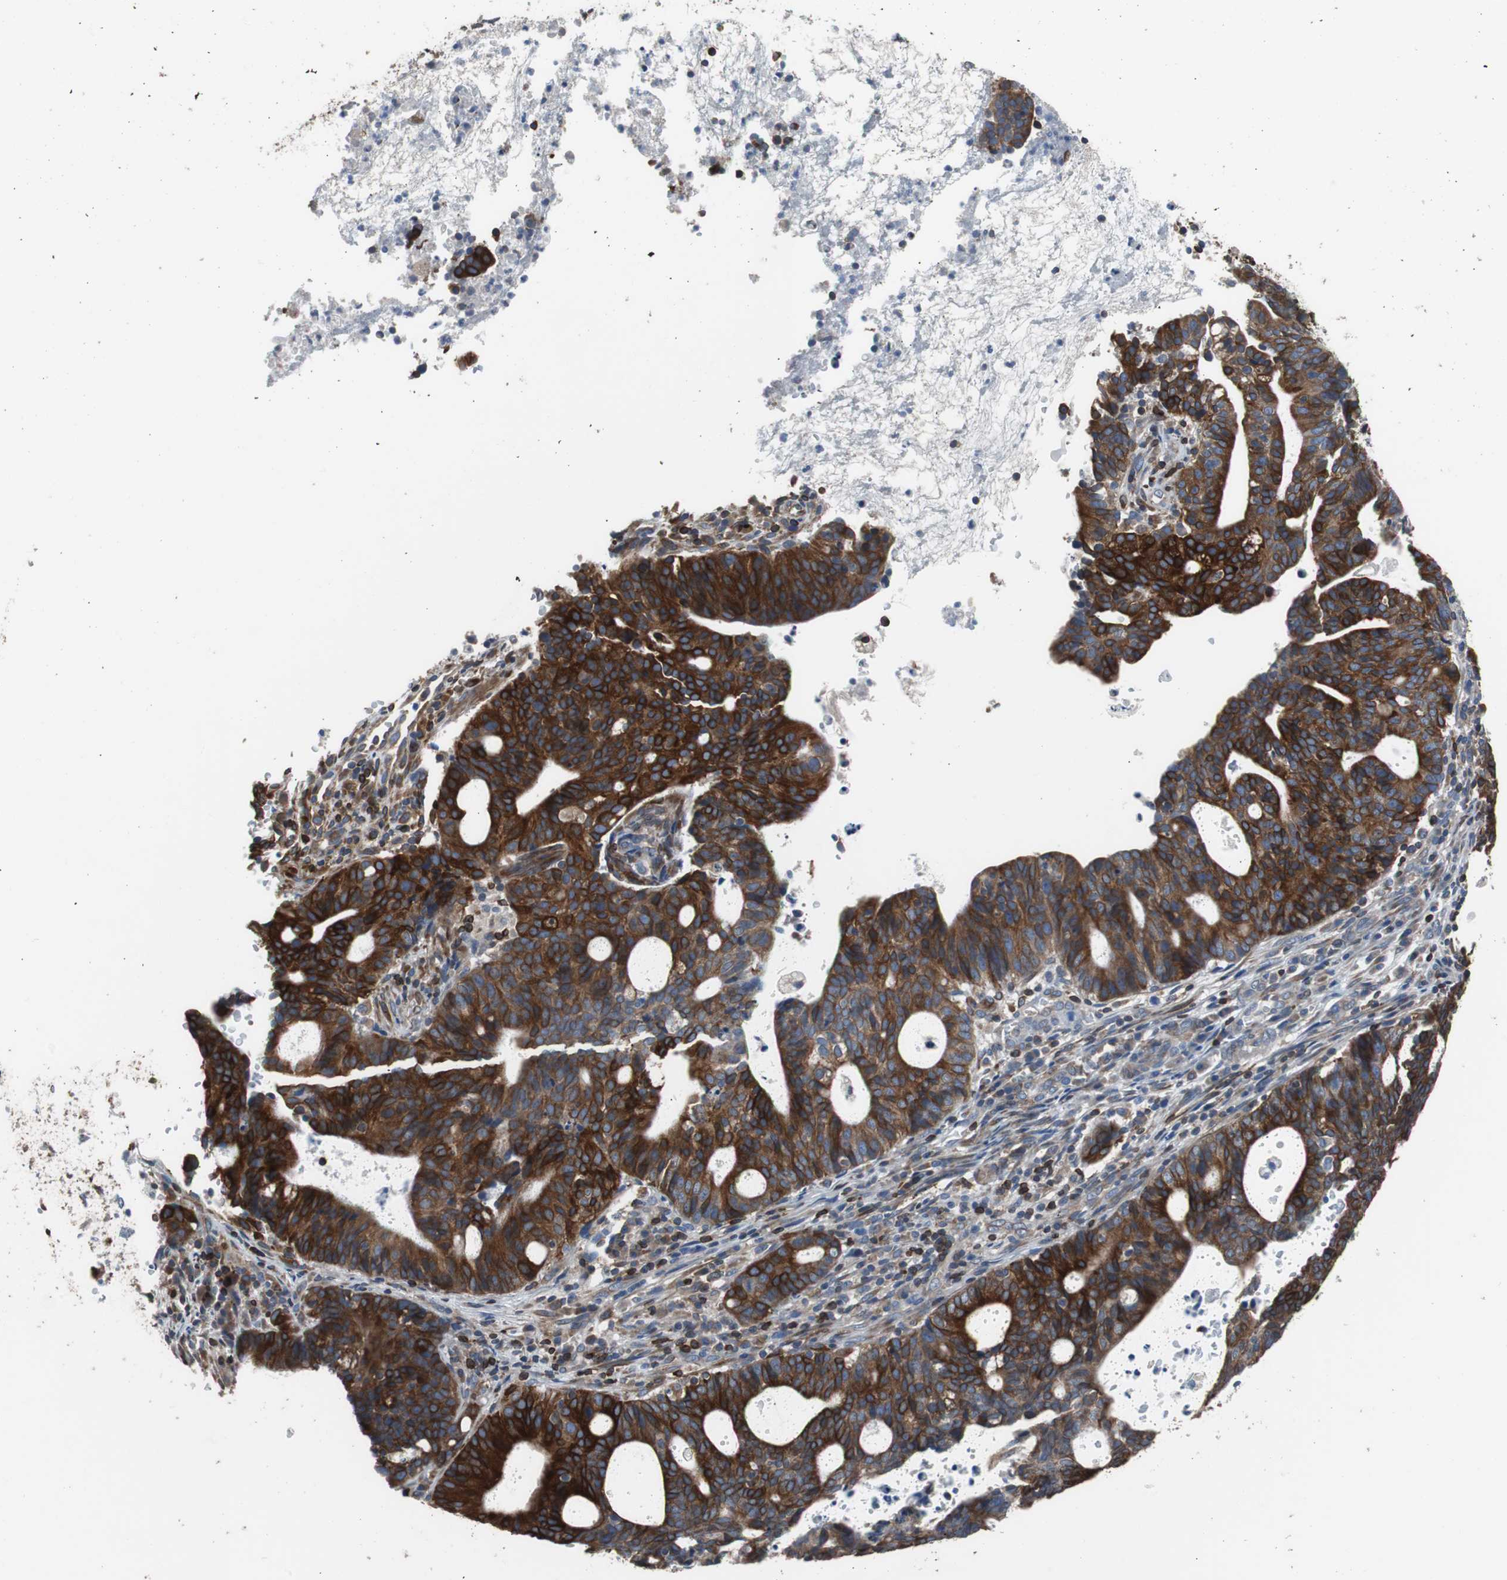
{"staining": {"intensity": "strong", "quantity": ">75%", "location": "cytoplasmic/membranous"}, "tissue": "endometrial cancer", "cell_type": "Tumor cells", "image_type": "cancer", "snomed": [{"axis": "morphology", "description": "Adenocarcinoma, NOS"}, {"axis": "topography", "description": "Uterus"}], "caption": "Adenocarcinoma (endometrial) stained for a protein shows strong cytoplasmic/membranous positivity in tumor cells.", "gene": "PBXIP1", "patient": {"sex": "female", "age": 83}}